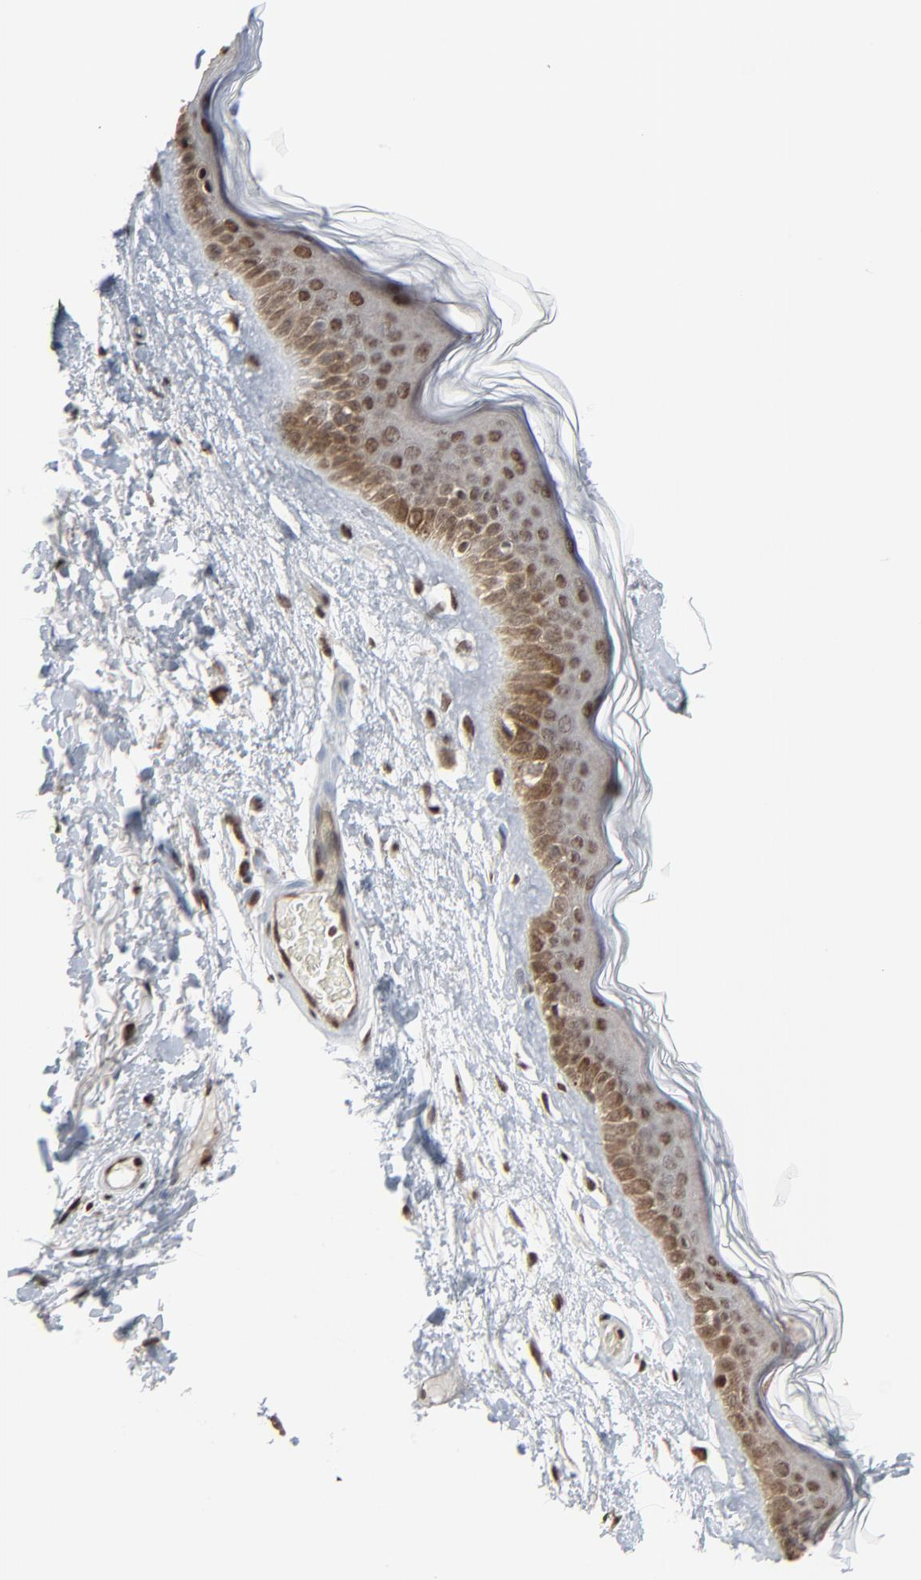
{"staining": {"intensity": "moderate", "quantity": ">75%", "location": "nuclear"}, "tissue": "skin", "cell_type": "Fibroblasts", "image_type": "normal", "snomed": [{"axis": "morphology", "description": "Normal tissue, NOS"}, {"axis": "topography", "description": "Skin"}], "caption": "Protein expression analysis of normal skin shows moderate nuclear staining in about >75% of fibroblasts. Nuclei are stained in blue.", "gene": "MEIS2", "patient": {"sex": "male", "age": 63}}